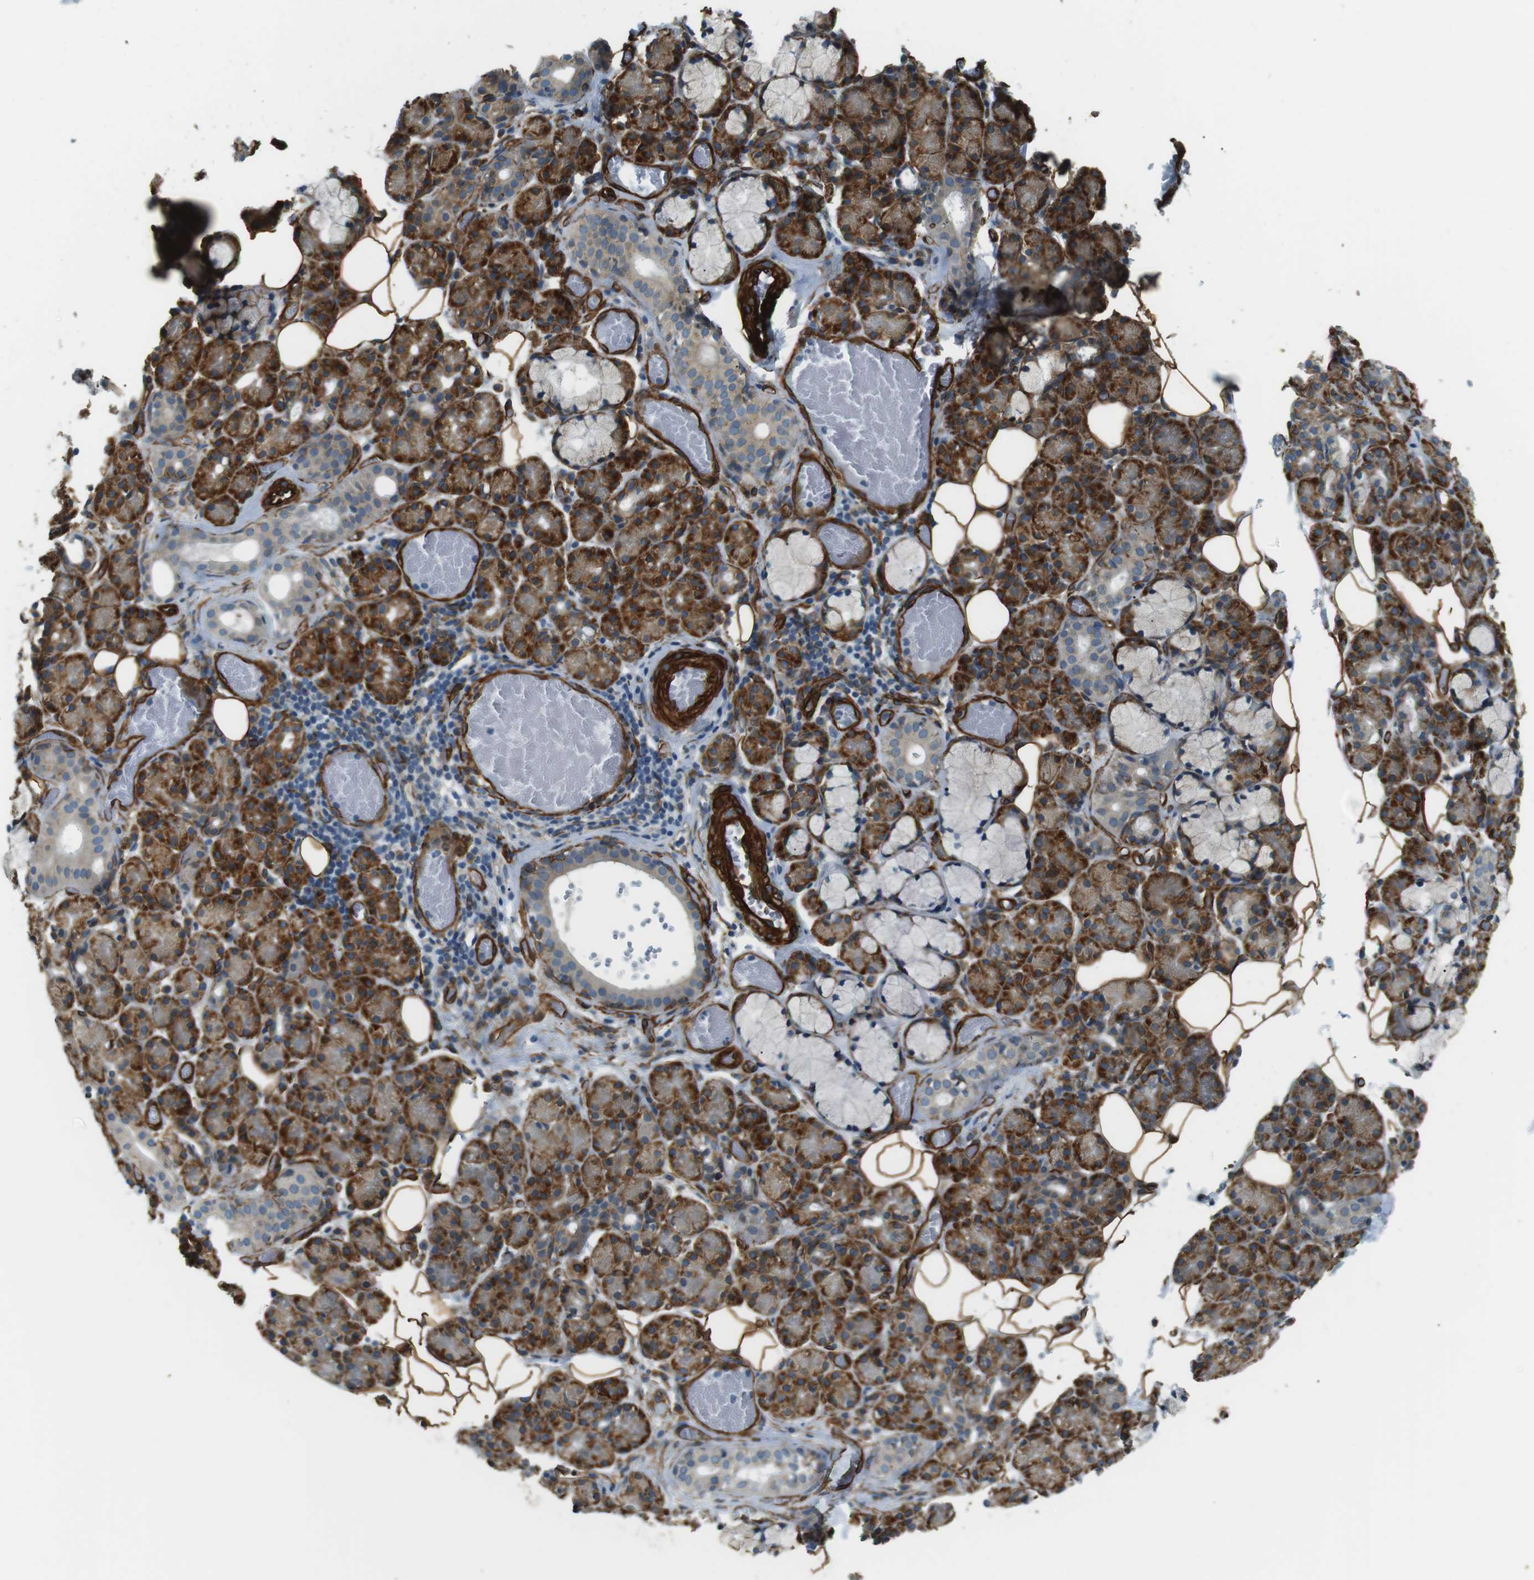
{"staining": {"intensity": "moderate", "quantity": ">75%", "location": "cytoplasmic/membranous"}, "tissue": "salivary gland", "cell_type": "Glandular cells", "image_type": "normal", "snomed": [{"axis": "morphology", "description": "Normal tissue, NOS"}, {"axis": "topography", "description": "Salivary gland"}], "caption": "Glandular cells show moderate cytoplasmic/membranous positivity in approximately >75% of cells in unremarkable salivary gland. (IHC, brightfield microscopy, high magnification).", "gene": "ODR4", "patient": {"sex": "male", "age": 63}}